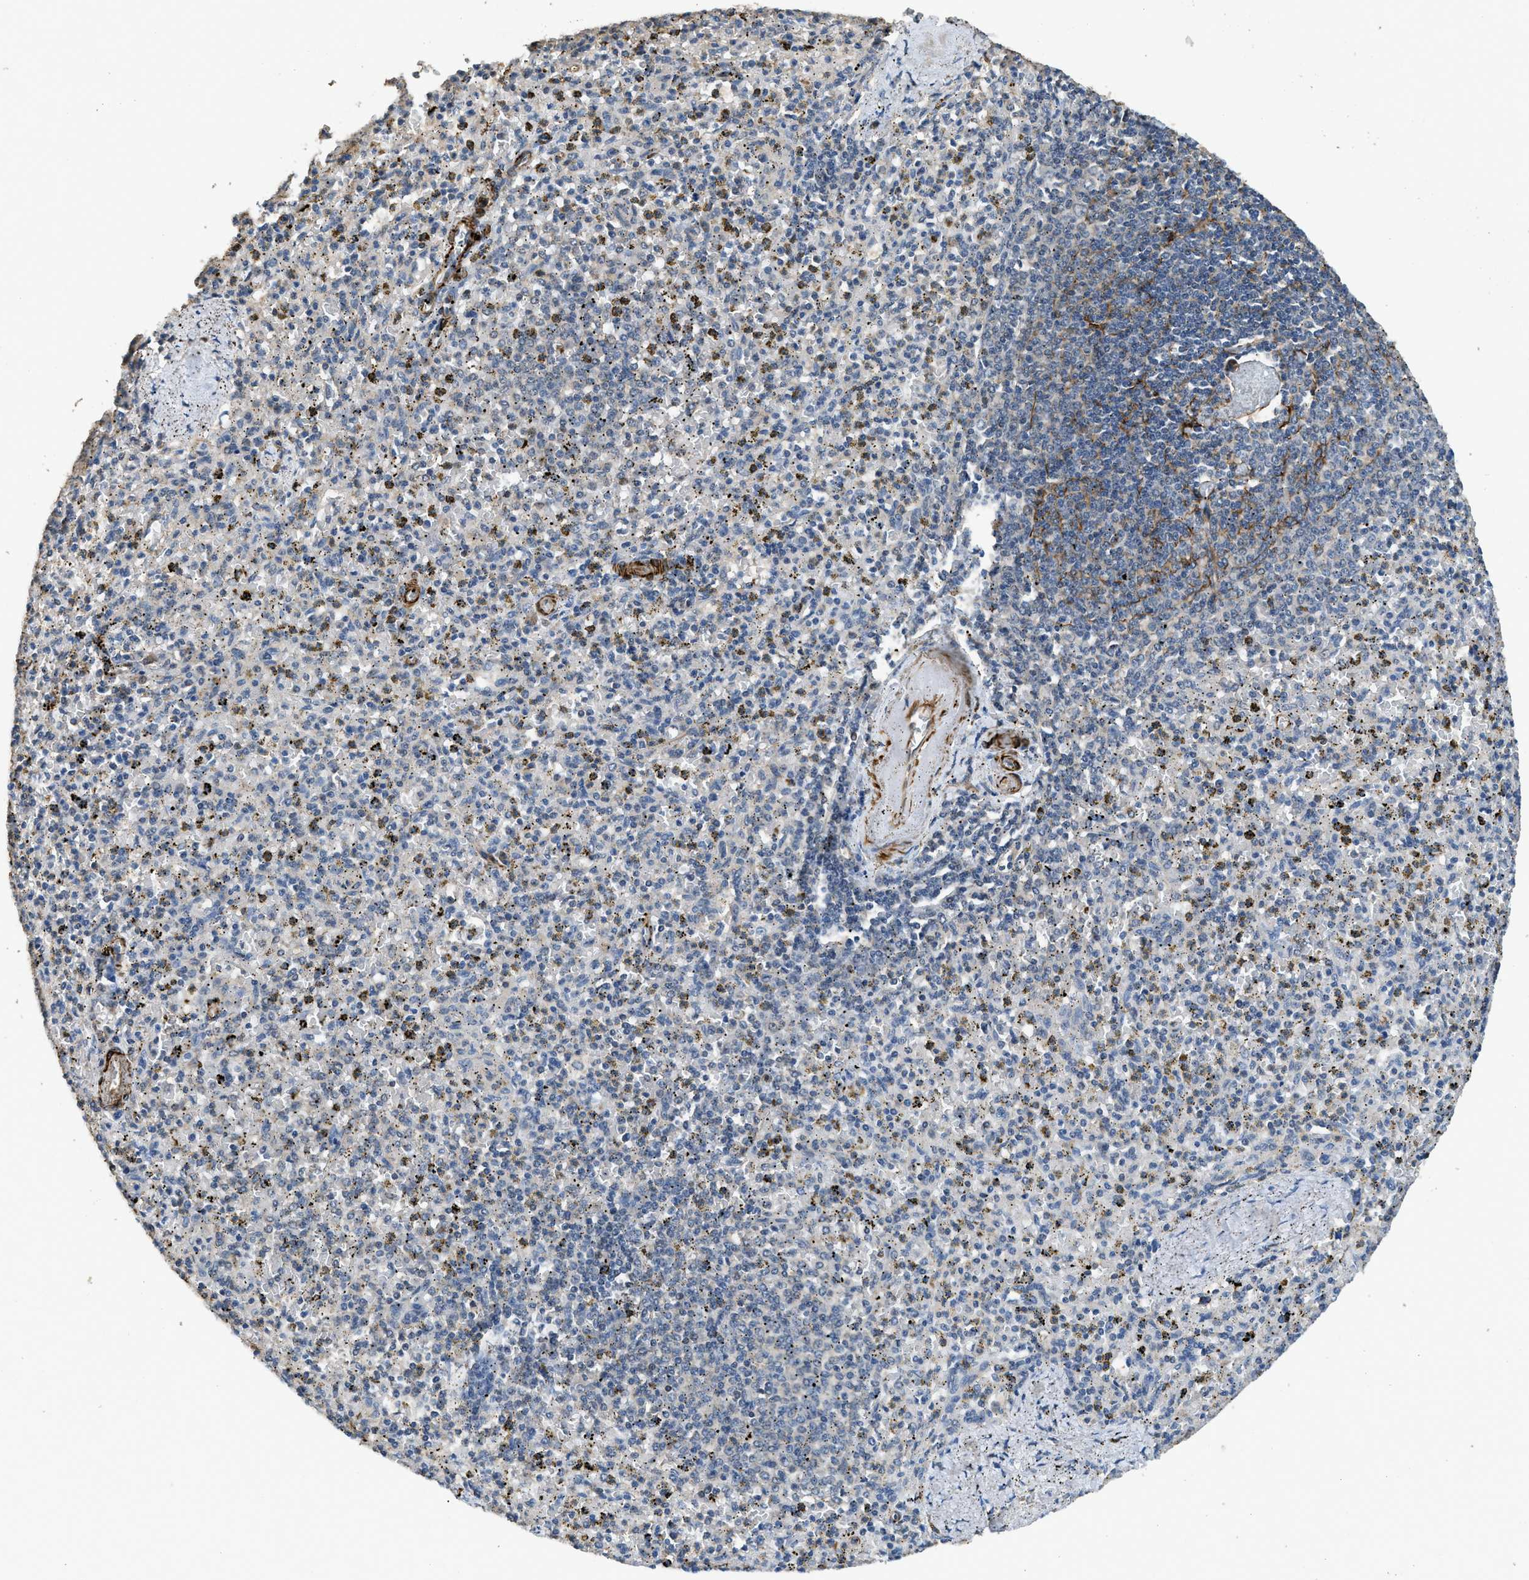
{"staining": {"intensity": "negative", "quantity": "none", "location": "none"}, "tissue": "spleen", "cell_type": "Cells in red pulp", "image_type": "normal", "snomed": [{"axis": "morphology", "description": "Normal tissue, NOS"}, {"axis": "topography", "description": "Spleen"}], "caption": "An immunohistochemistry (IHC) histopathology image of unremarkable spleen is shown. There is no staining in cells in red pulp of spleen. Nuclei are stained in blue.", "gene": "SYNM", "patient": {"sex": "male", "age": 72}}